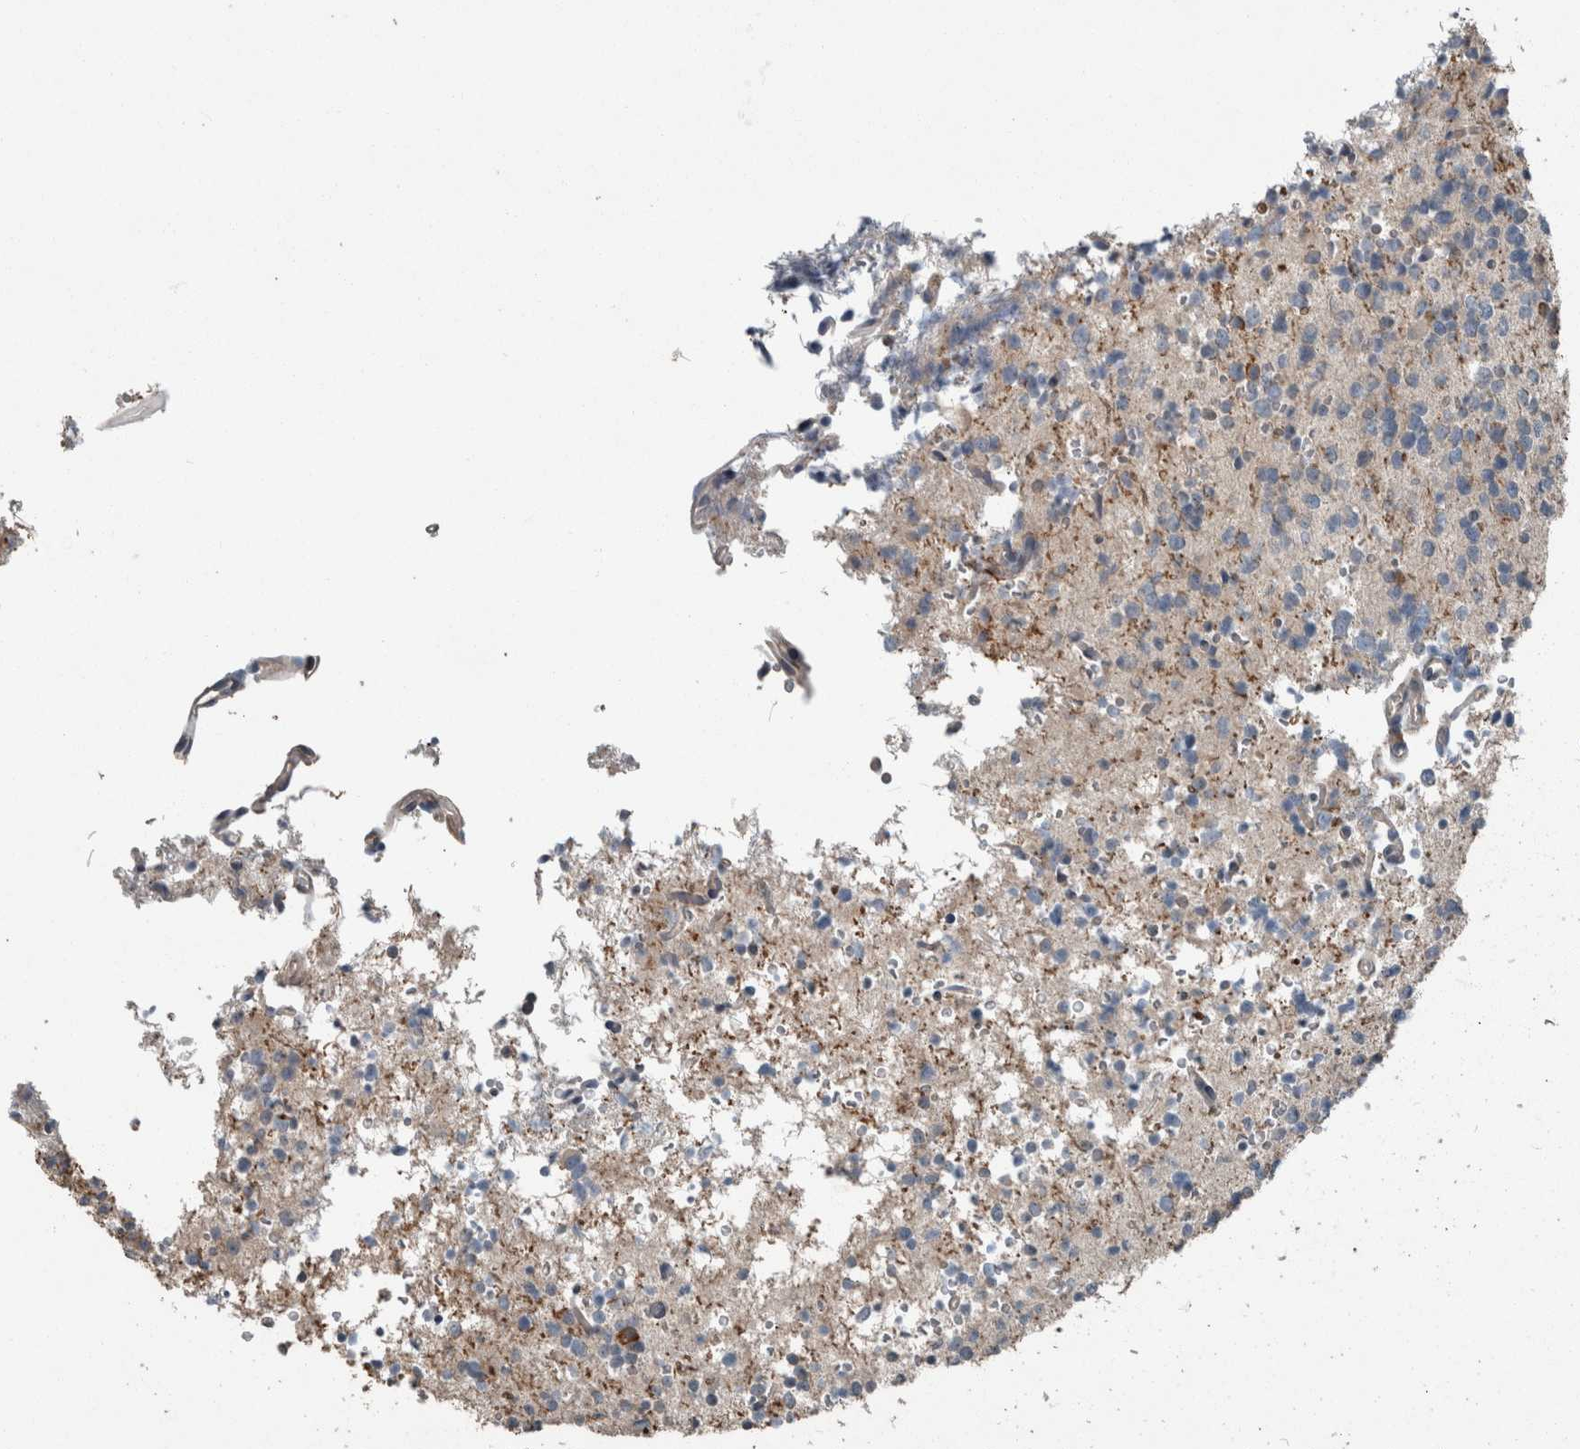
{"staining": {"intensity": "negative", "quantity": "none", "location": "none"}, "tissue": "glioma", "cell_type": "Tumor cells", "image_type": "cancer", "snomed": [{"axis": "morphology", "description": "Glioma, malignant, High grade"}, {"axis": "topography", "description": "Brain"}], "caption": "DAB immunohistochemical staining of glioma exhibits no significant expression in tumor cells.", "gene": "KNTC1", "patient": {"sex": "female", "age": 62}}